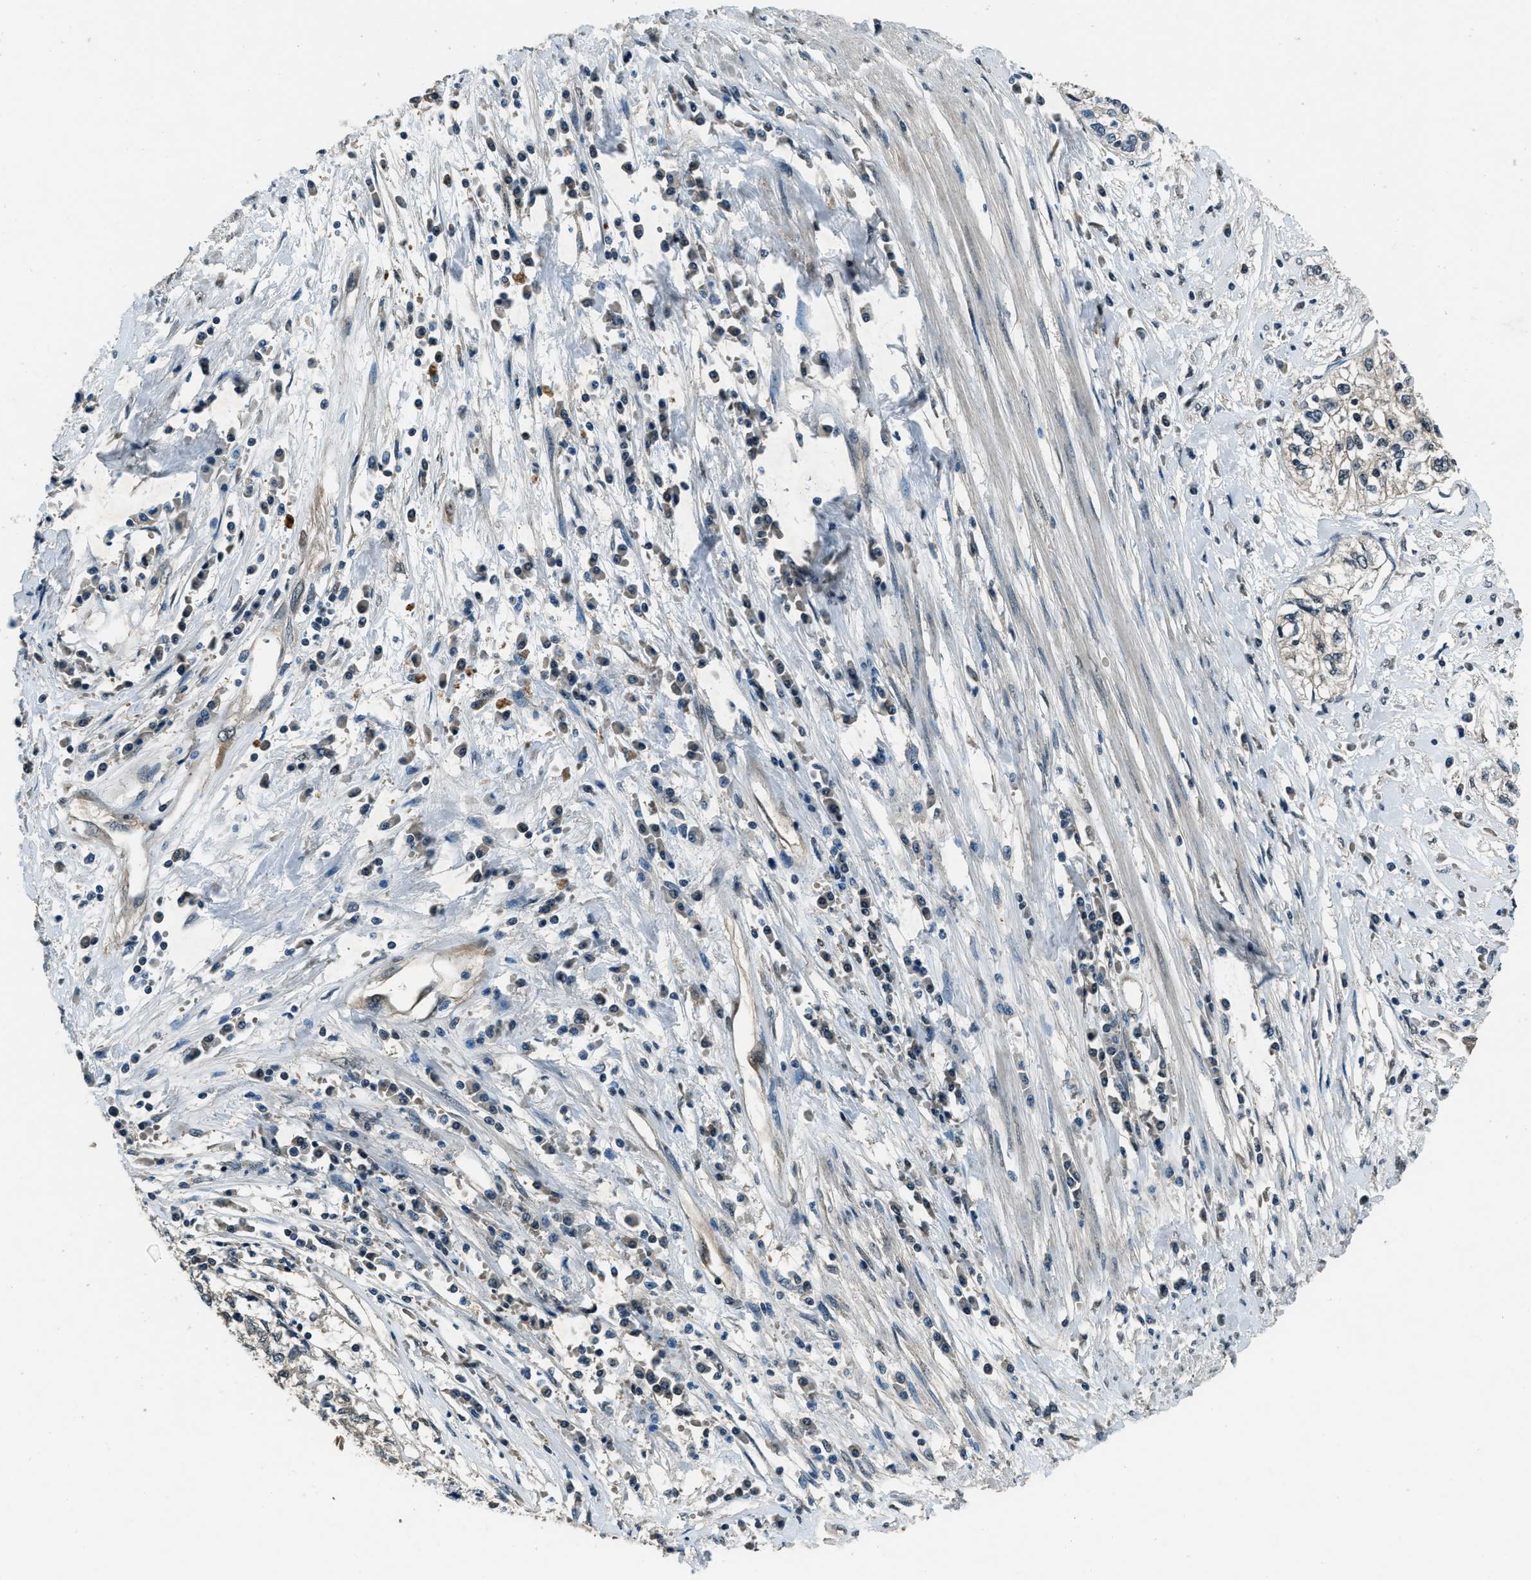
{"staining": {"intensity": "weak", "quantity": "<25%", "location": "cytoplasmic/membranous"}, "tissue": "cervical cancer", "cell_type": "Tumor cells", "image_type": "cancer", "snomed": [{"axis": "morphology", "description": "Squamous cell carcinoma, NOS"}, {"axis": "topography", "description": "Cervix"}], "caption": "Protein analysis of cervical cancer demonstrates no significant staining in tumor cells.", "gene": "NUDCD3", "patient": {"sex": "female", "age": 57}}